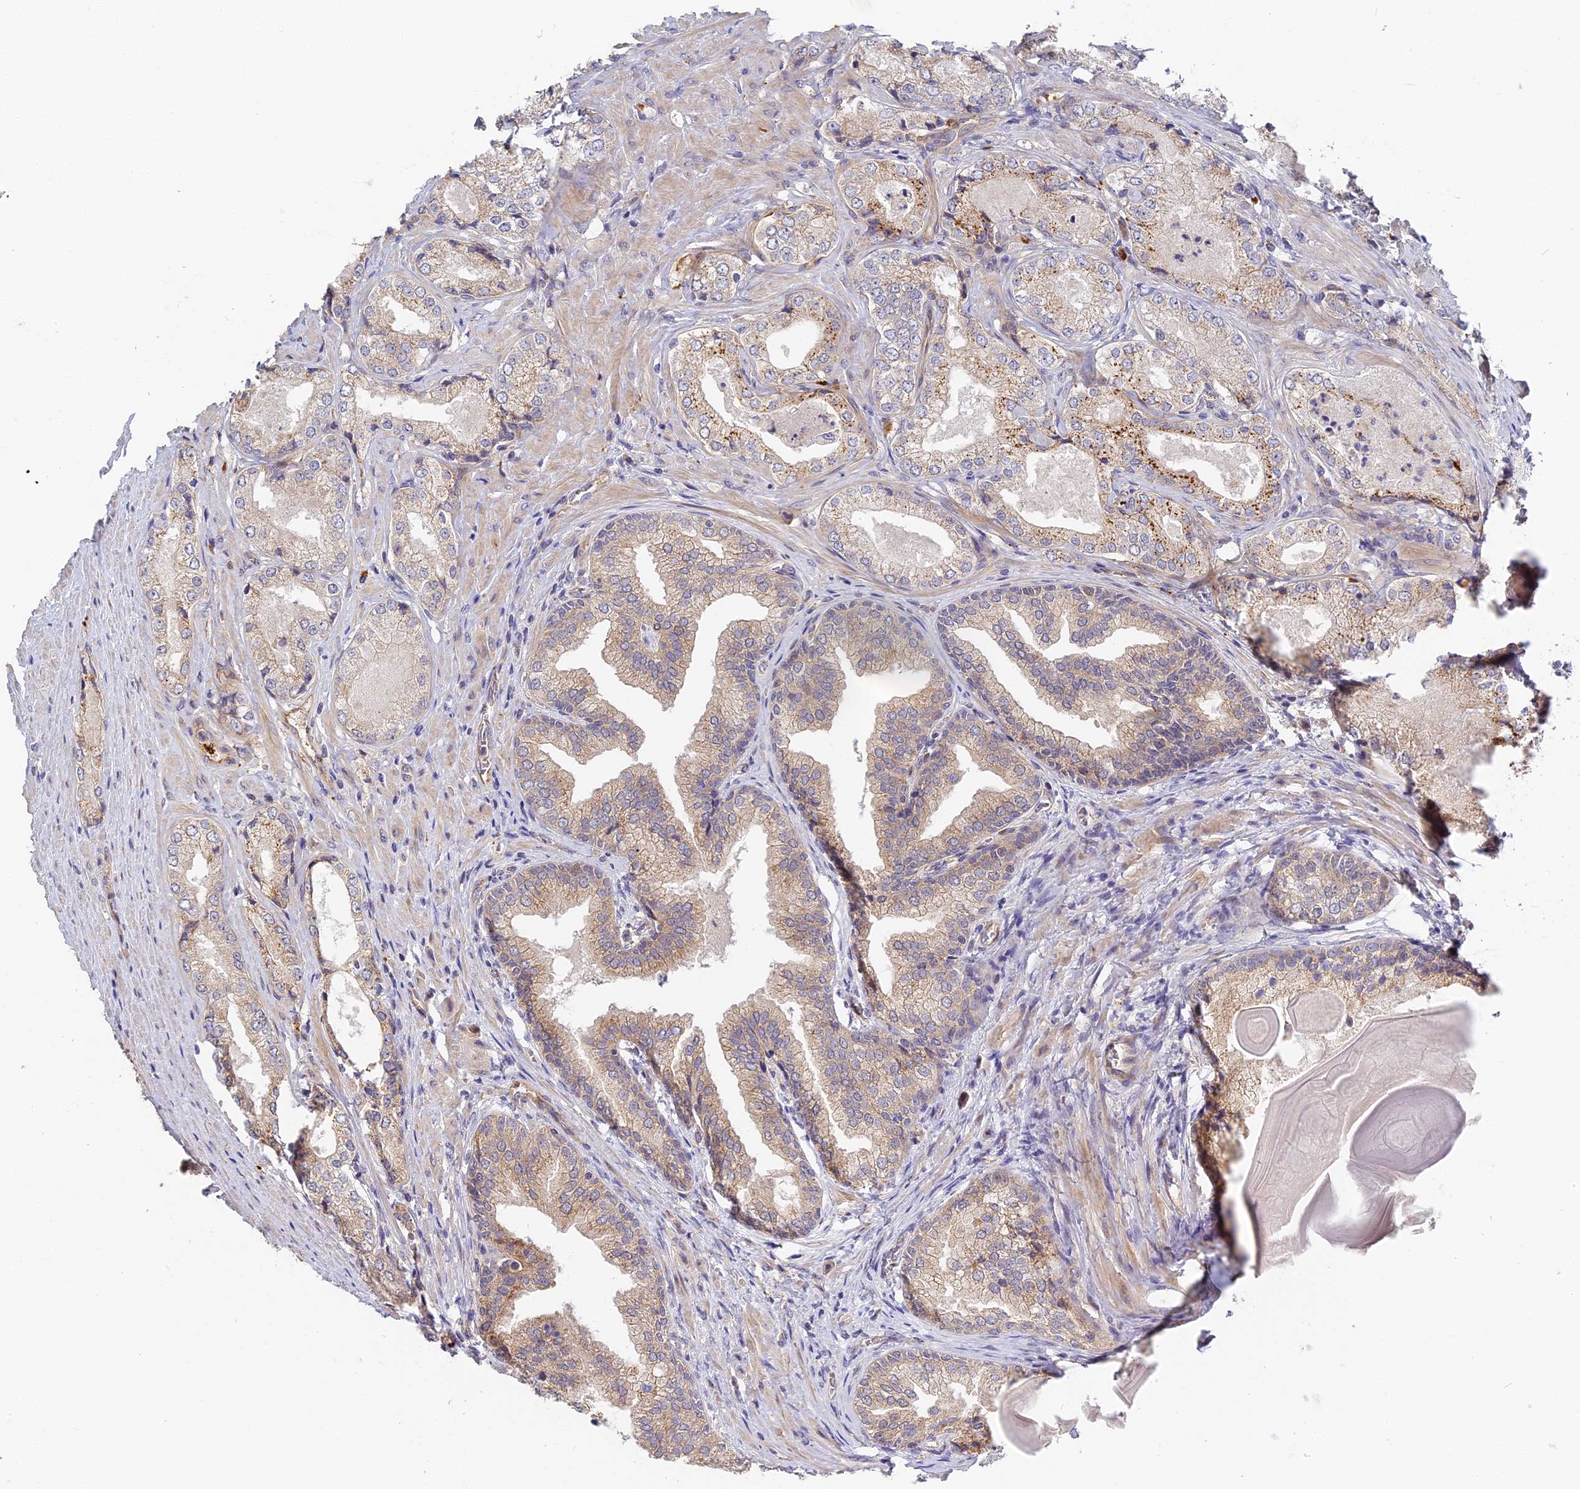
{"staining": {"intensity": "weak", "quantity": "25%-75%", "location": "cytoplasmic/membranous"}, "tissue": "prostate cancer", "cell_type": "Tumor cells", "image_type": "cancer", "snomed": [{"axis": "morphology", "description": "Adenocarcinoma, Low grade"}, {"axis": "topography", "description": "Prostate"}], "caption": "Weak cytoplasmic/membranous expression for a protein is appreciated in about 25%-75% of tumor cells of prostate cancer (low-grade adenocarcinoma) using IHC.", "gene": "MISP3", "patient": {"sex": "male", "age": 68}}